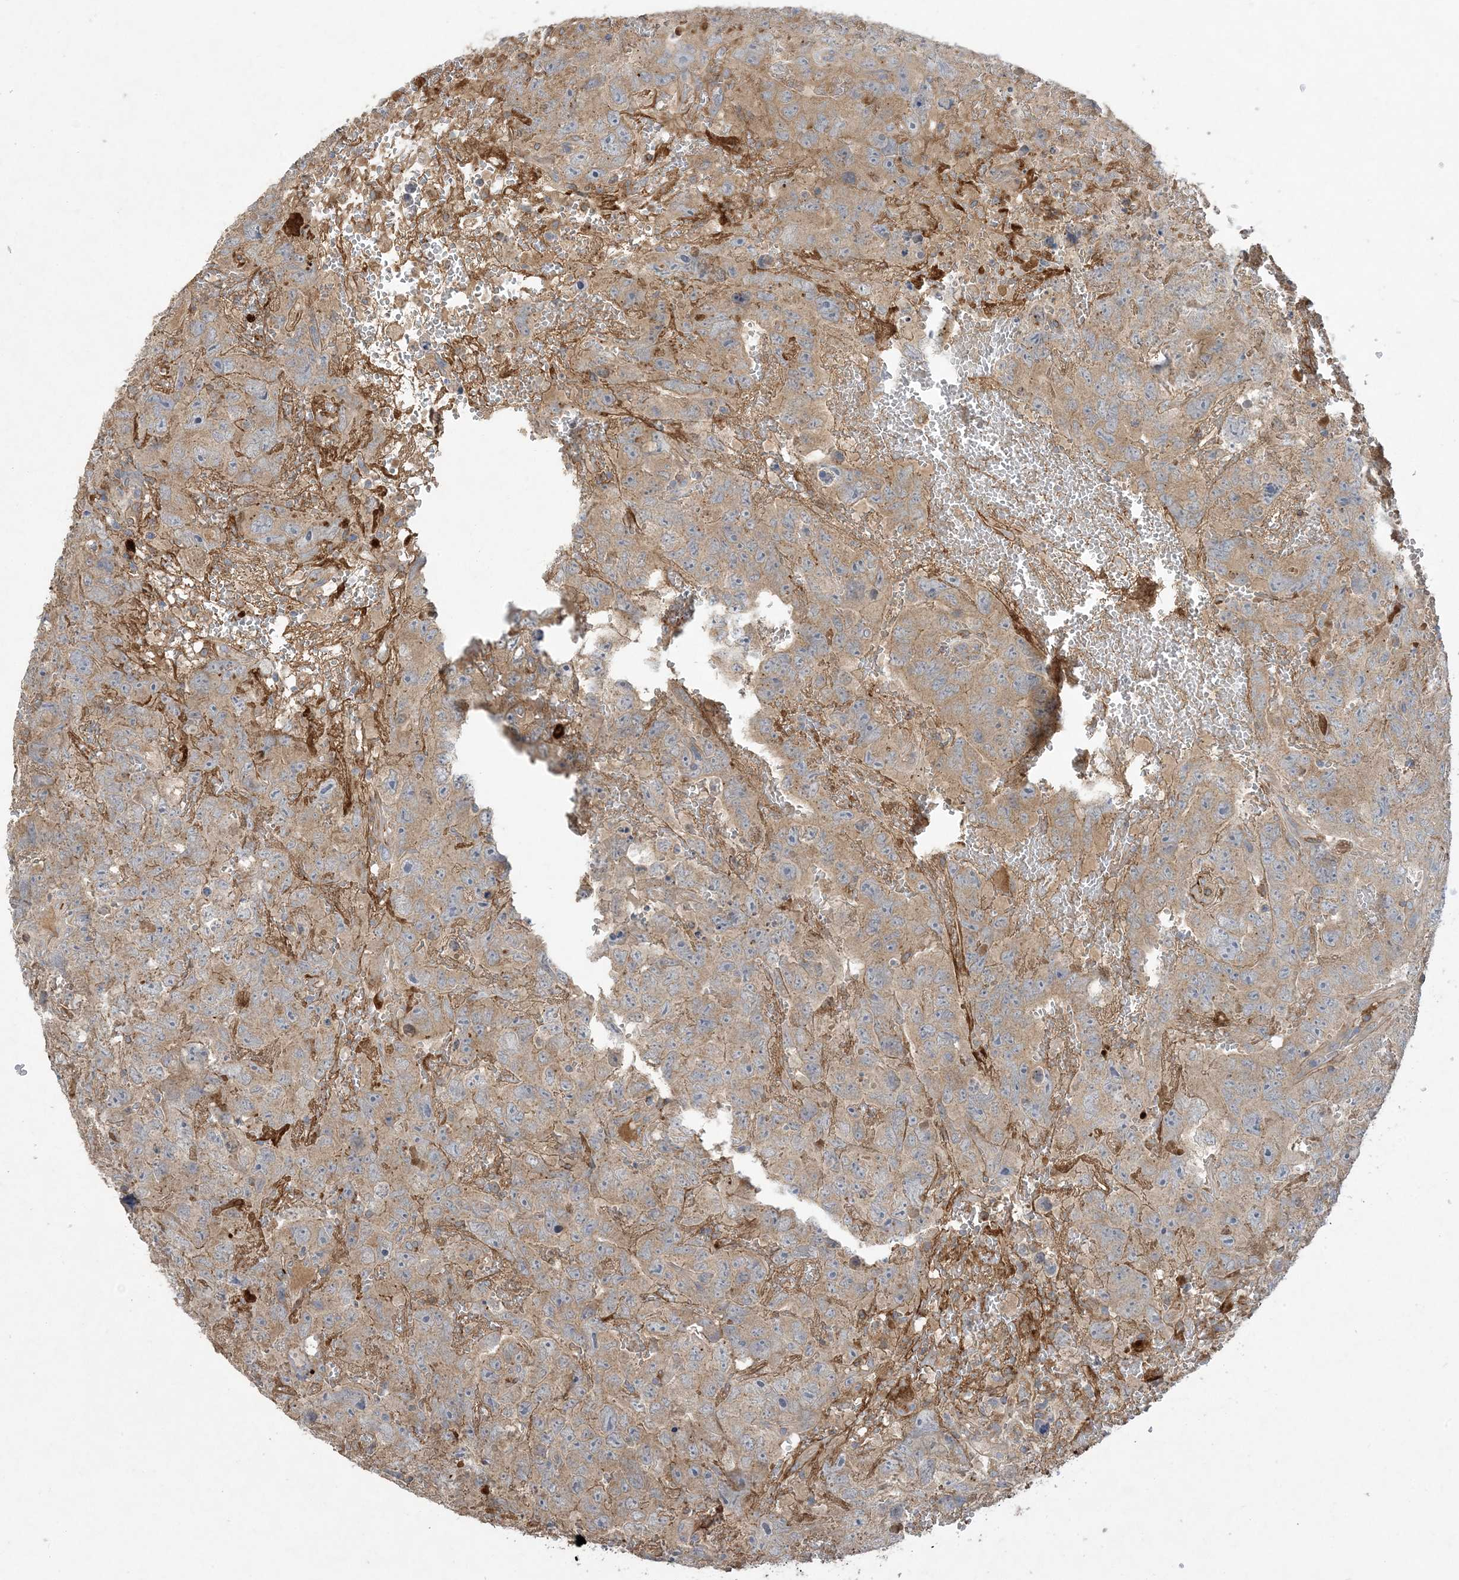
{"staining": {"intensity": "moderate", "quantity": ">75%", "location": "cytoplasmic/membranous"}, "tissue": "testis cancer", "cell_type": "Tumor cells", "image_type": "cancer", "snomed": [{"axis": "morphology", "description": "Carcinoma, Embryonal, NOS"}, {"axis": "topography", "description": "Testis"}], "caption": "This image reveals immunohistochemistry staining of embryonal carcinoma (testis), with medium moderate cytoplasmic/membranous expression in approximately >75% of tumor cells.", "gene": "MASP2", "patient": {"sex": "male", "age": 45}}